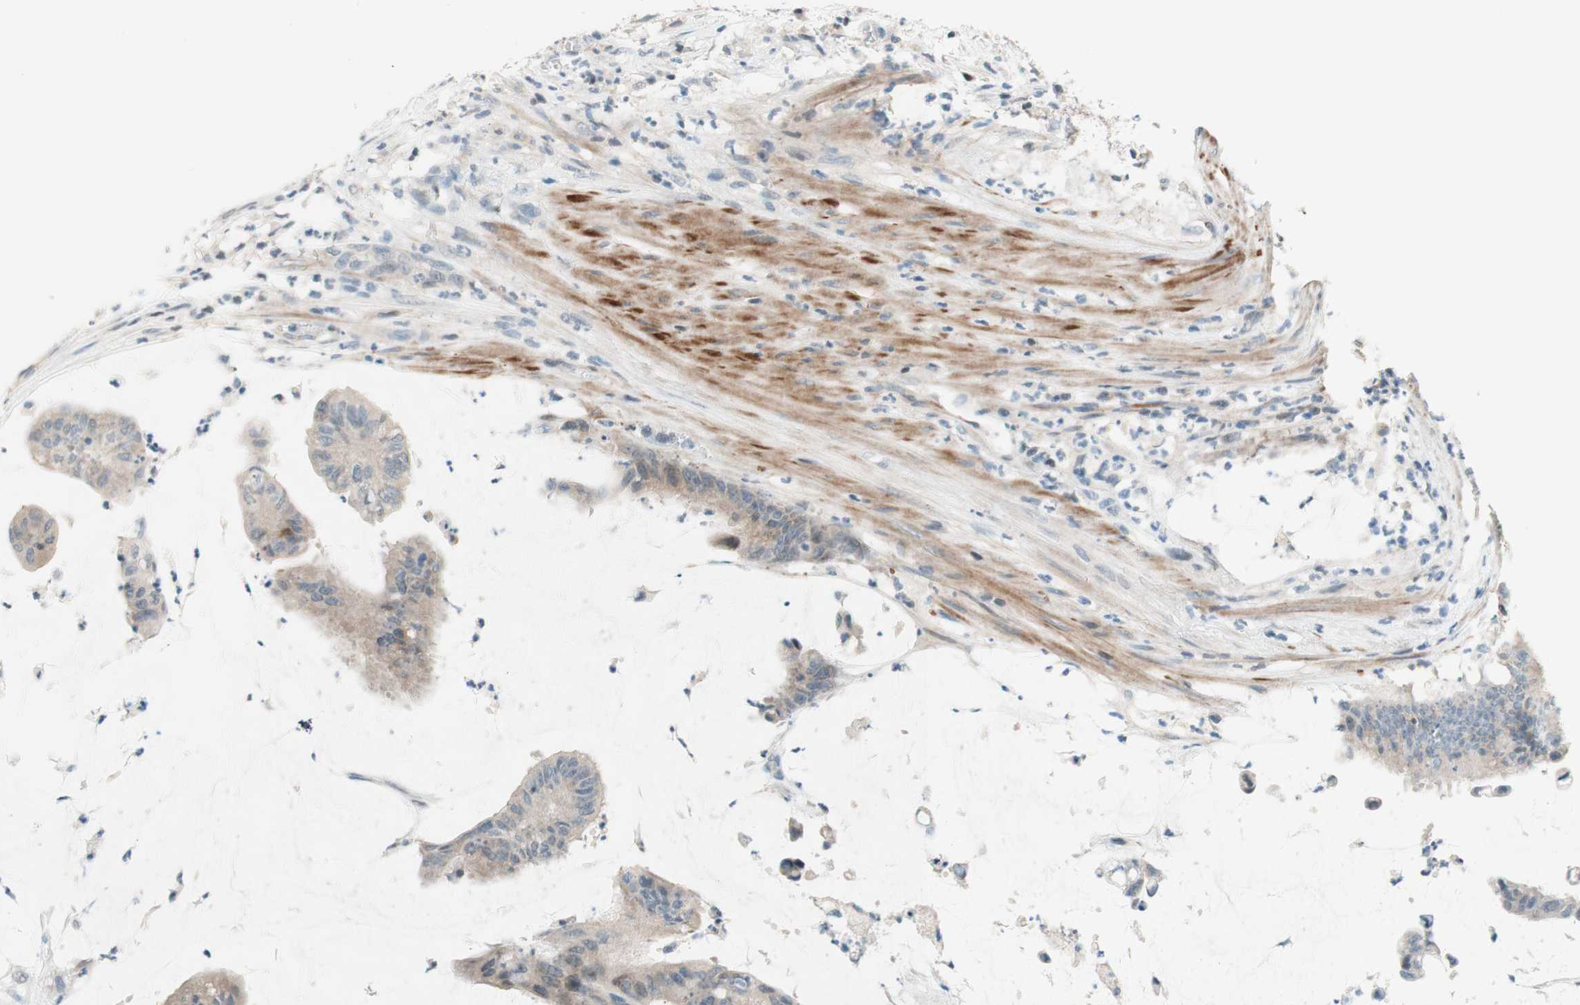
{"staining": {"intensity": "weak", "quantity": "25%-75%", "location": "cytoplasmic/membranous"}, "tissue": "colorectal cancer", "cell_type": "Tumor cells", "image_type": "cancer", "snomed": [{"axis": "morphology", "description": "Adenocarcinoma, NOS"}, {"axis": "topography", "description": "Rectum"}], "caption": "A photomicrograph of human adenocarcinoma (colorectal) stained for a protein reveals weak cytoplasmic/membranous brown staining in tumor cells.", "gene": "JPH1", "patient": {"sex": "female", "age": 66}}